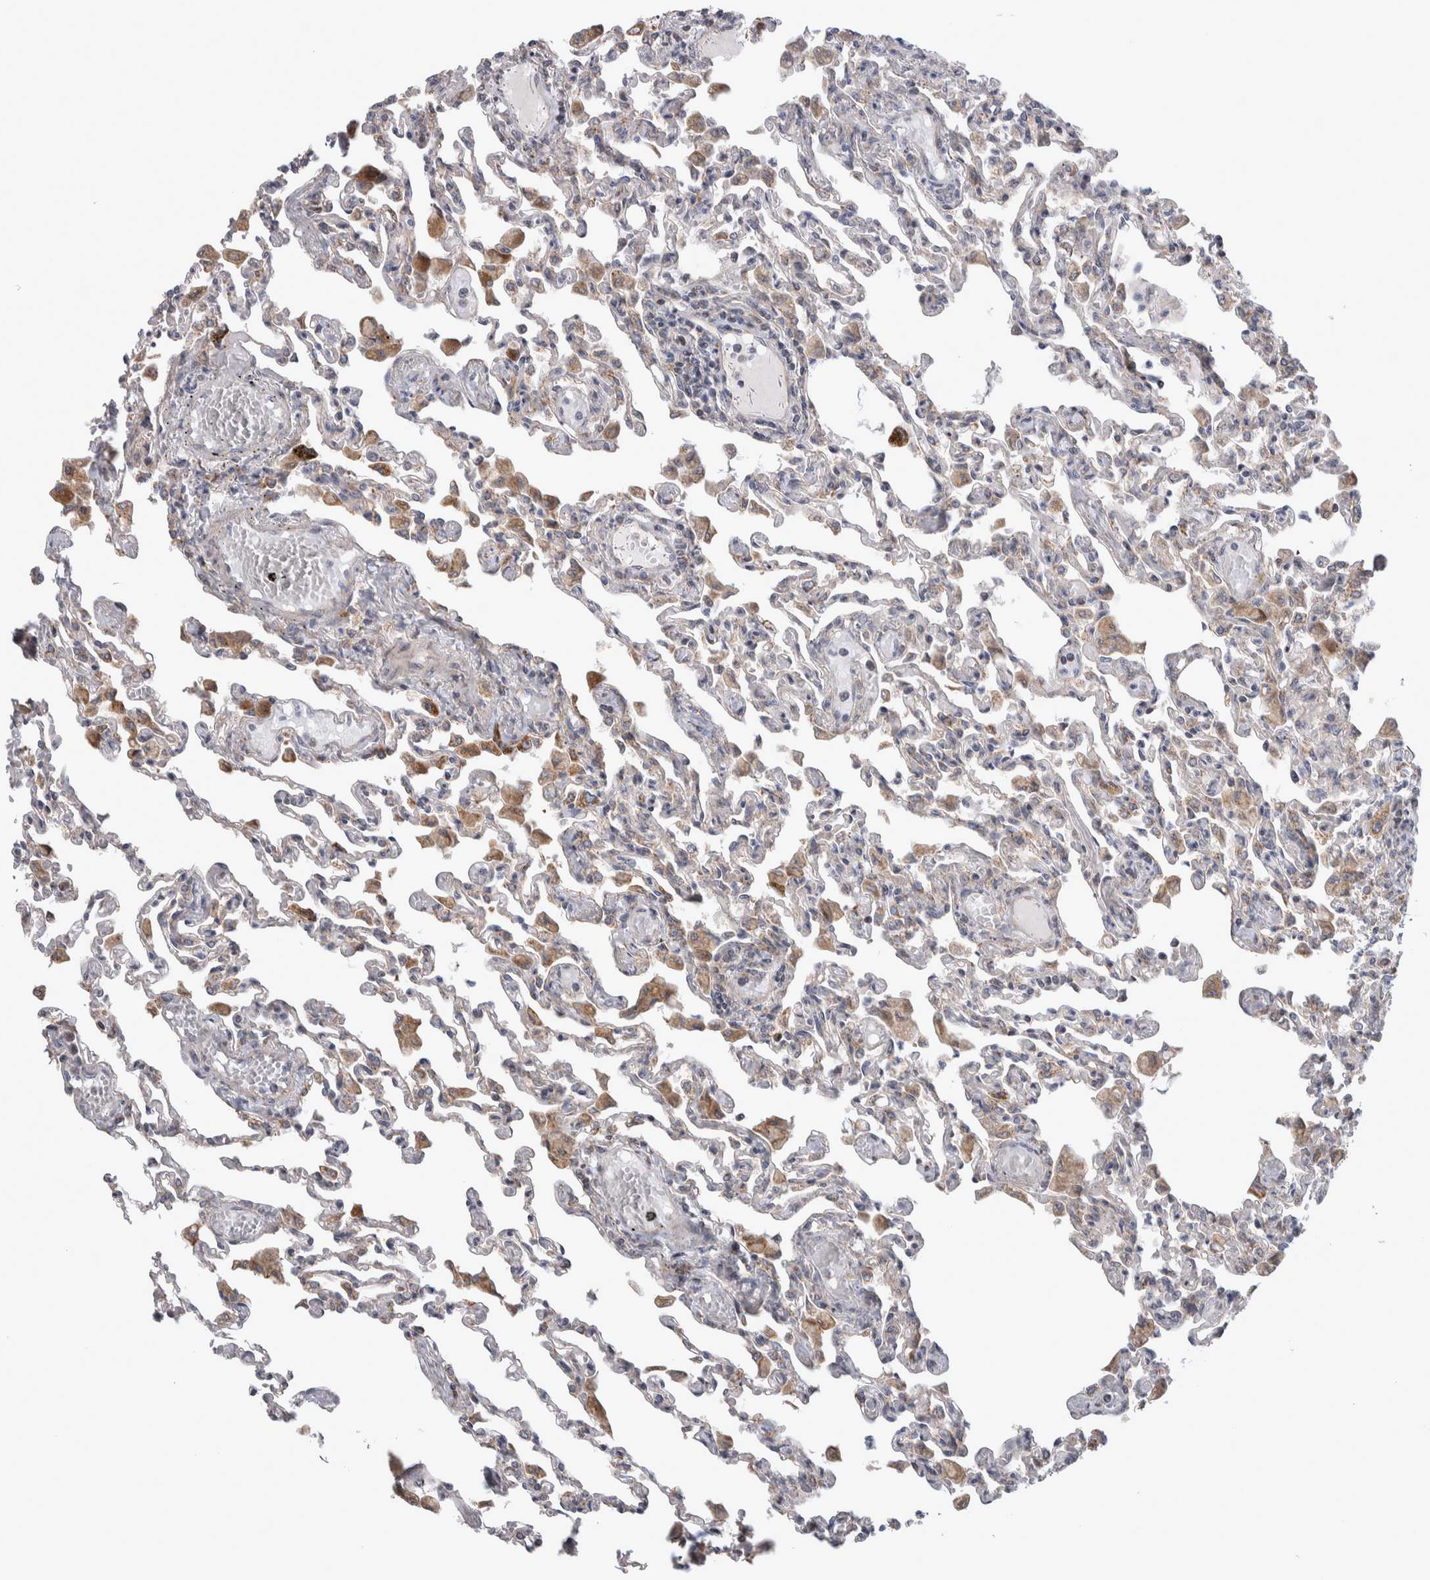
{"staining": {"intensity": "weak", "quantity": "<25%", "location": "cytoplasmic/membranous"}, "tissue": "lung", "cell_type": "Alveolar cells", "image_type": "normal", "snomed": [{"axis": "morphology", "description": "Normal tissue, NOS"}, {"axis": "topography", "description": "Bronchus"}, {"axis": "topography", "description": "Lung"}], "caption": "High magnification brightfield microscopy of unremarkable lung stained with DAB (brown) and counterstained with hematoxylin (blue): alveolar cells show no significant expression. Brightfield microscopy of immunohistochemistry (IHC) stained with DAB (brown) and hematoxylin (blue), captured at high magnification.", "gene": "SCO1", "patient": {"sex": "female", "age": 49}}